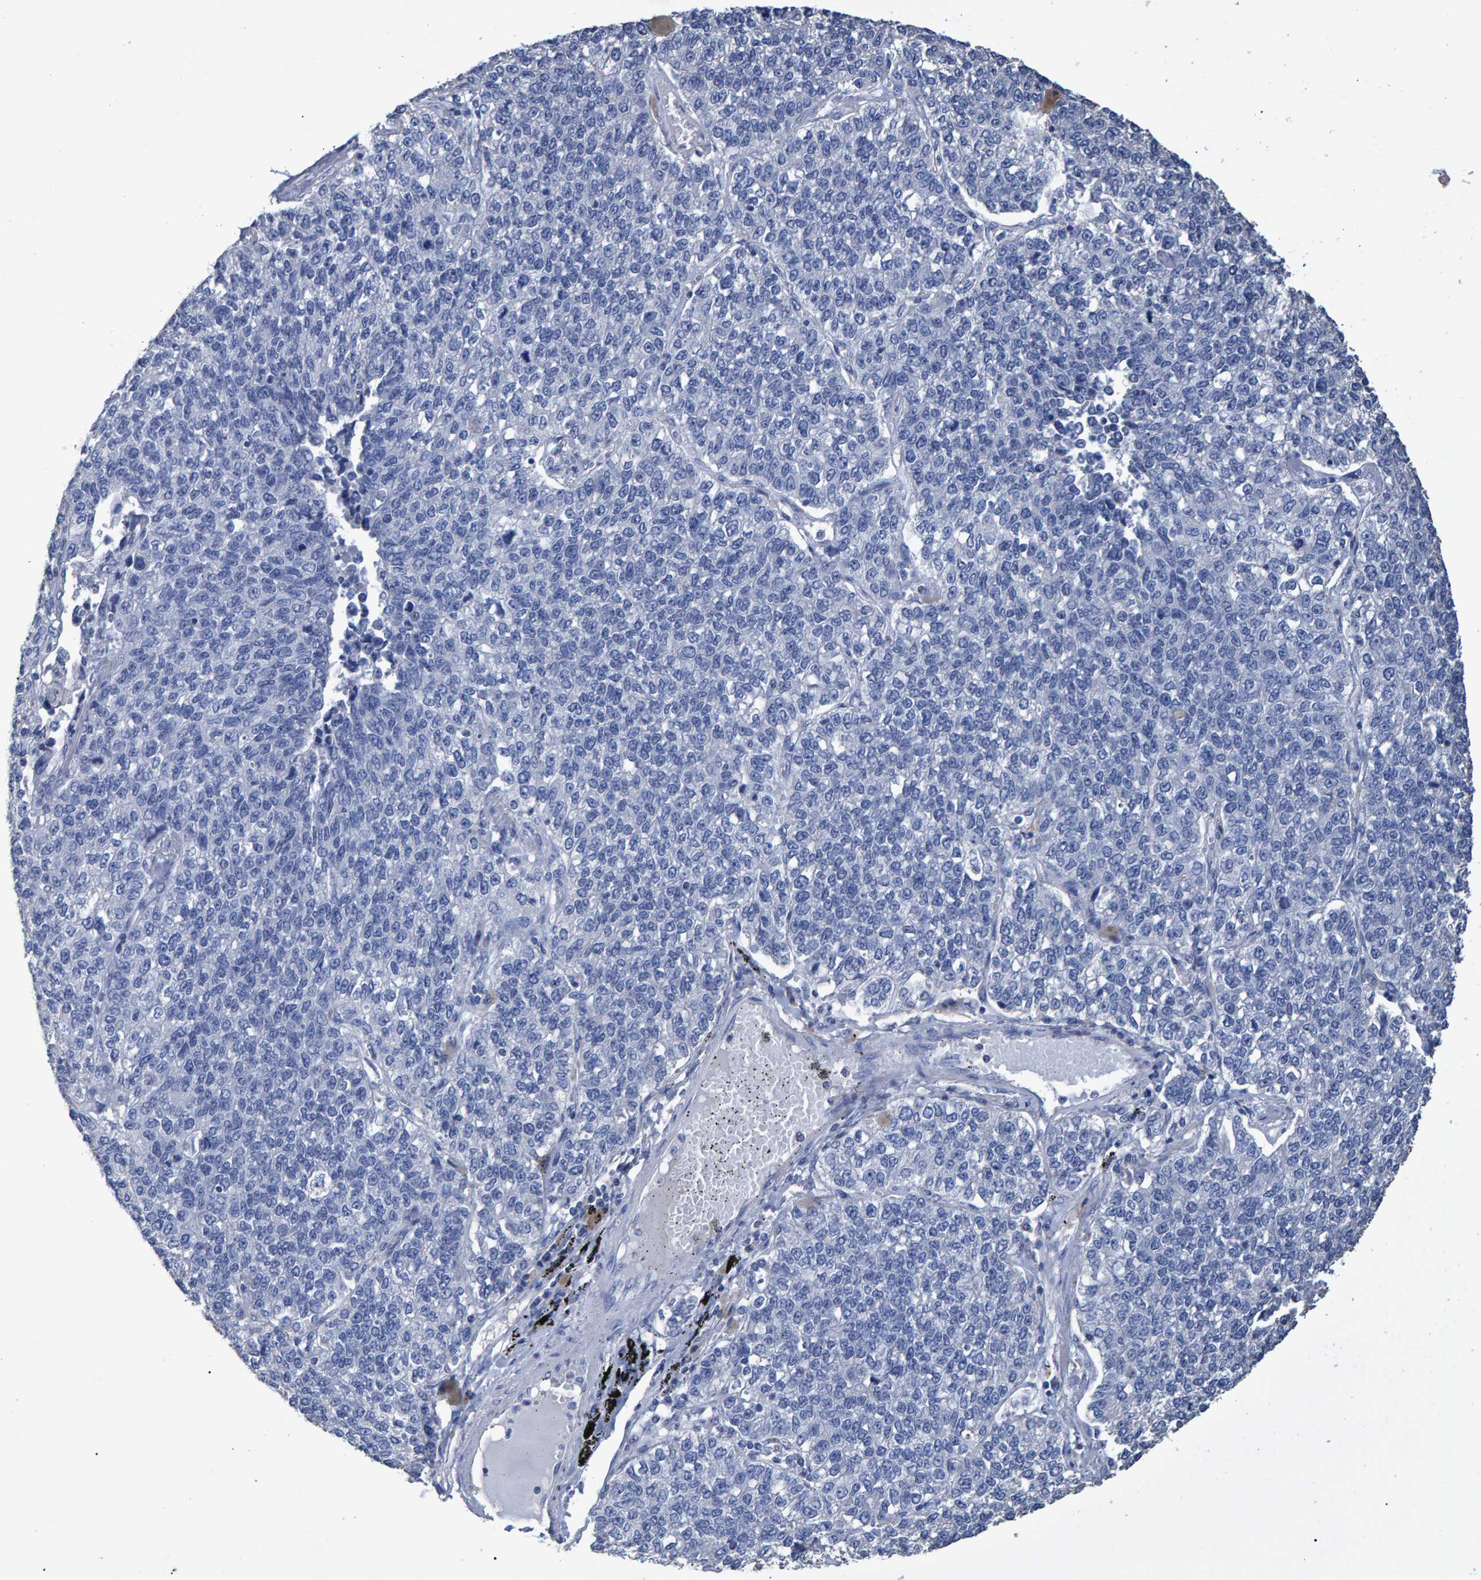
{"staining": {"intensity": "negative", "quantity": "none", "location": "none"}, "tissue": "lung cancer", "cell_type": "Tumor cells", "image_type": "cancer", "snomed": [{"axis": "morphology", "description": "Adenocarcinoma, NOS"}, {"axis": "topography", "description": "Lung"}], "caption": "The micrograph shows no staining of tumor cells in lung cancer.", "gene": "HEMGN", "patient": {"sex": "male", "age": 49}}